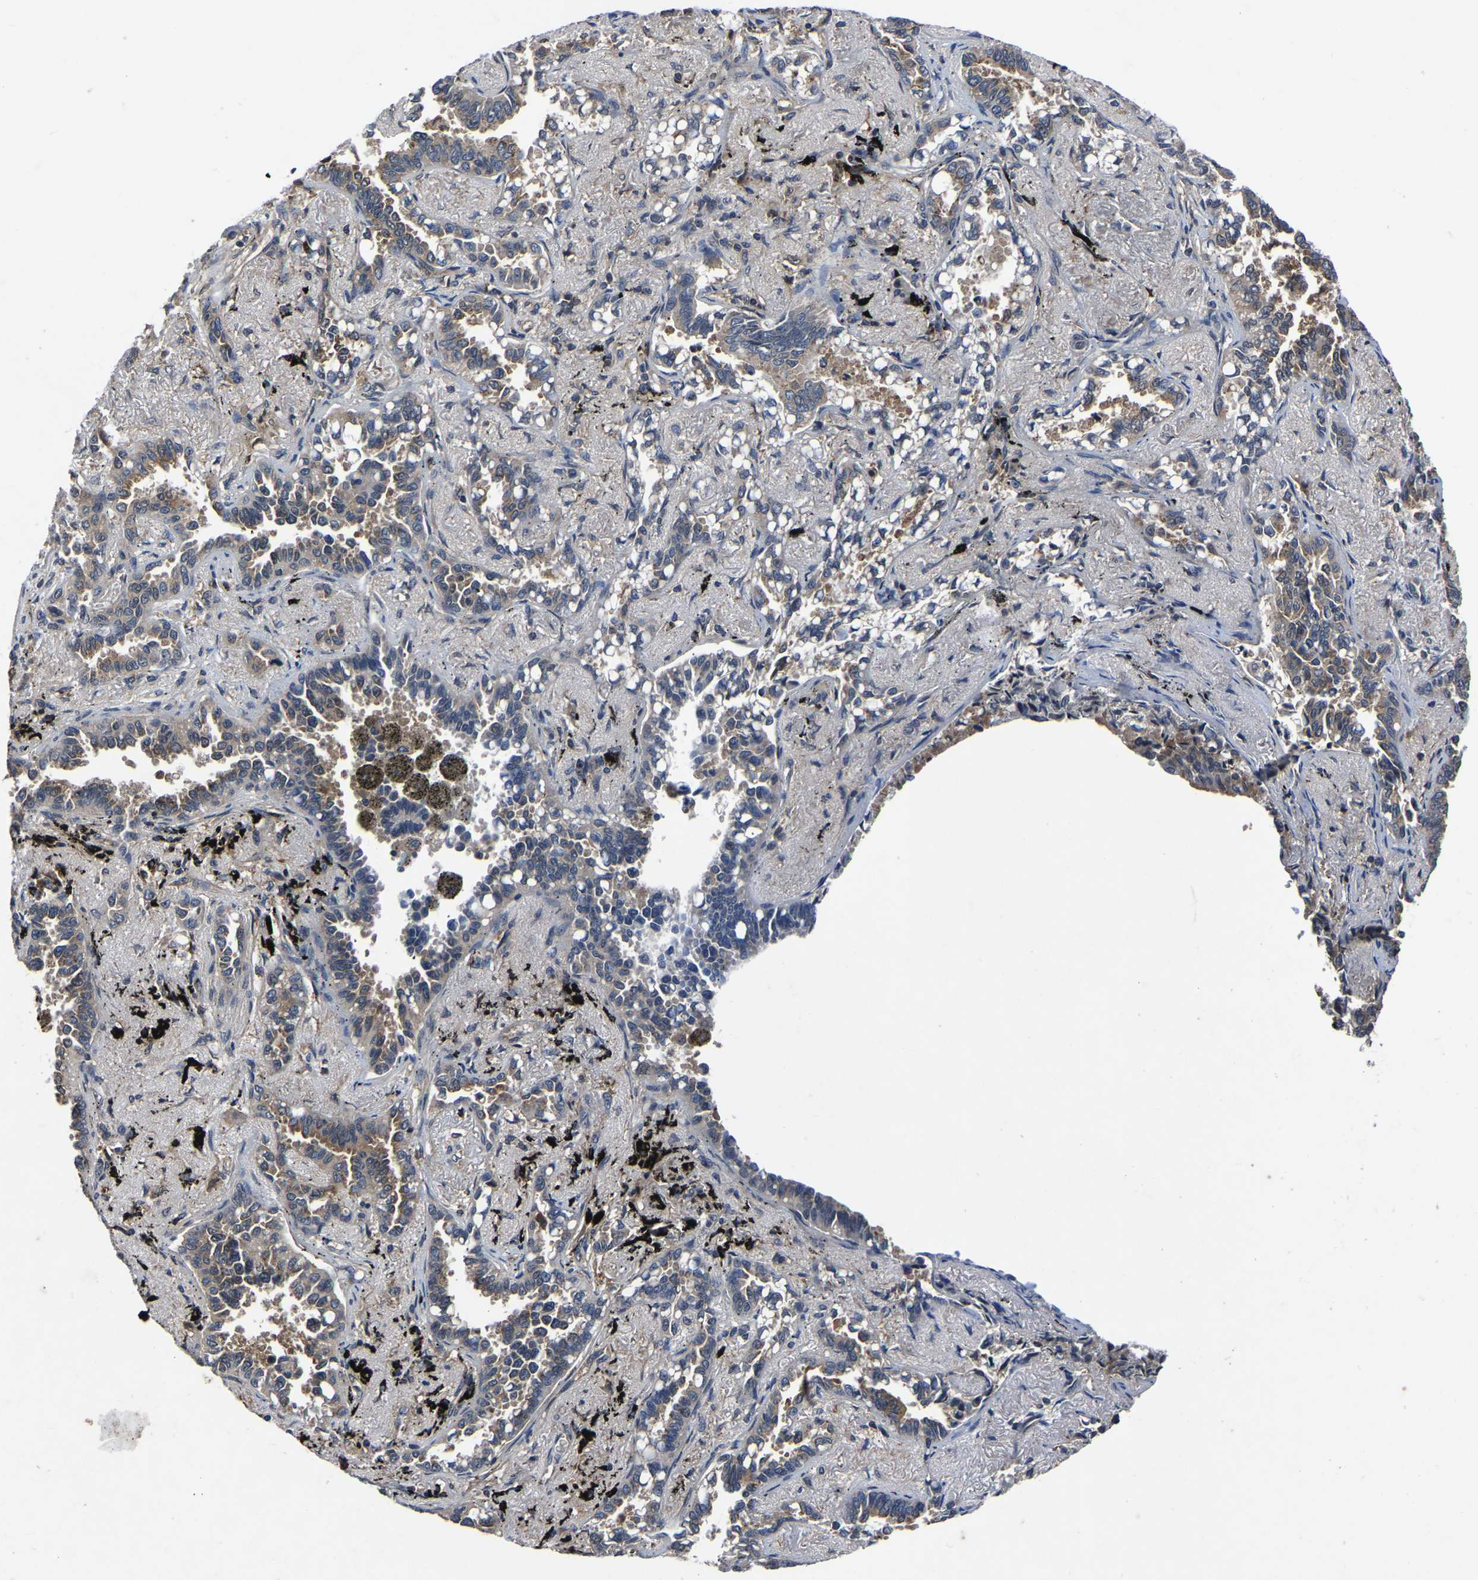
{"staining": {"intensity": "moderate", "quantity": ">75%", "location": "cytoplasmic/membranous"}, "tissue": "lung cancer", "cell_type": "Tumor cells", "image_type": "cancer", "snomed": [{"axis": "morphology", "description": "Adenocarcinoma, NOS"}, {"axis": "topography", "description": "Lung"}], "caption": "The micrograph shows a brown stain indicating the presence of a protein in the cytoplasmic/membranous of tumor cells in lung cancer.", "gene": "FGD5", "patient": {"sex": "male", "age": 59}}